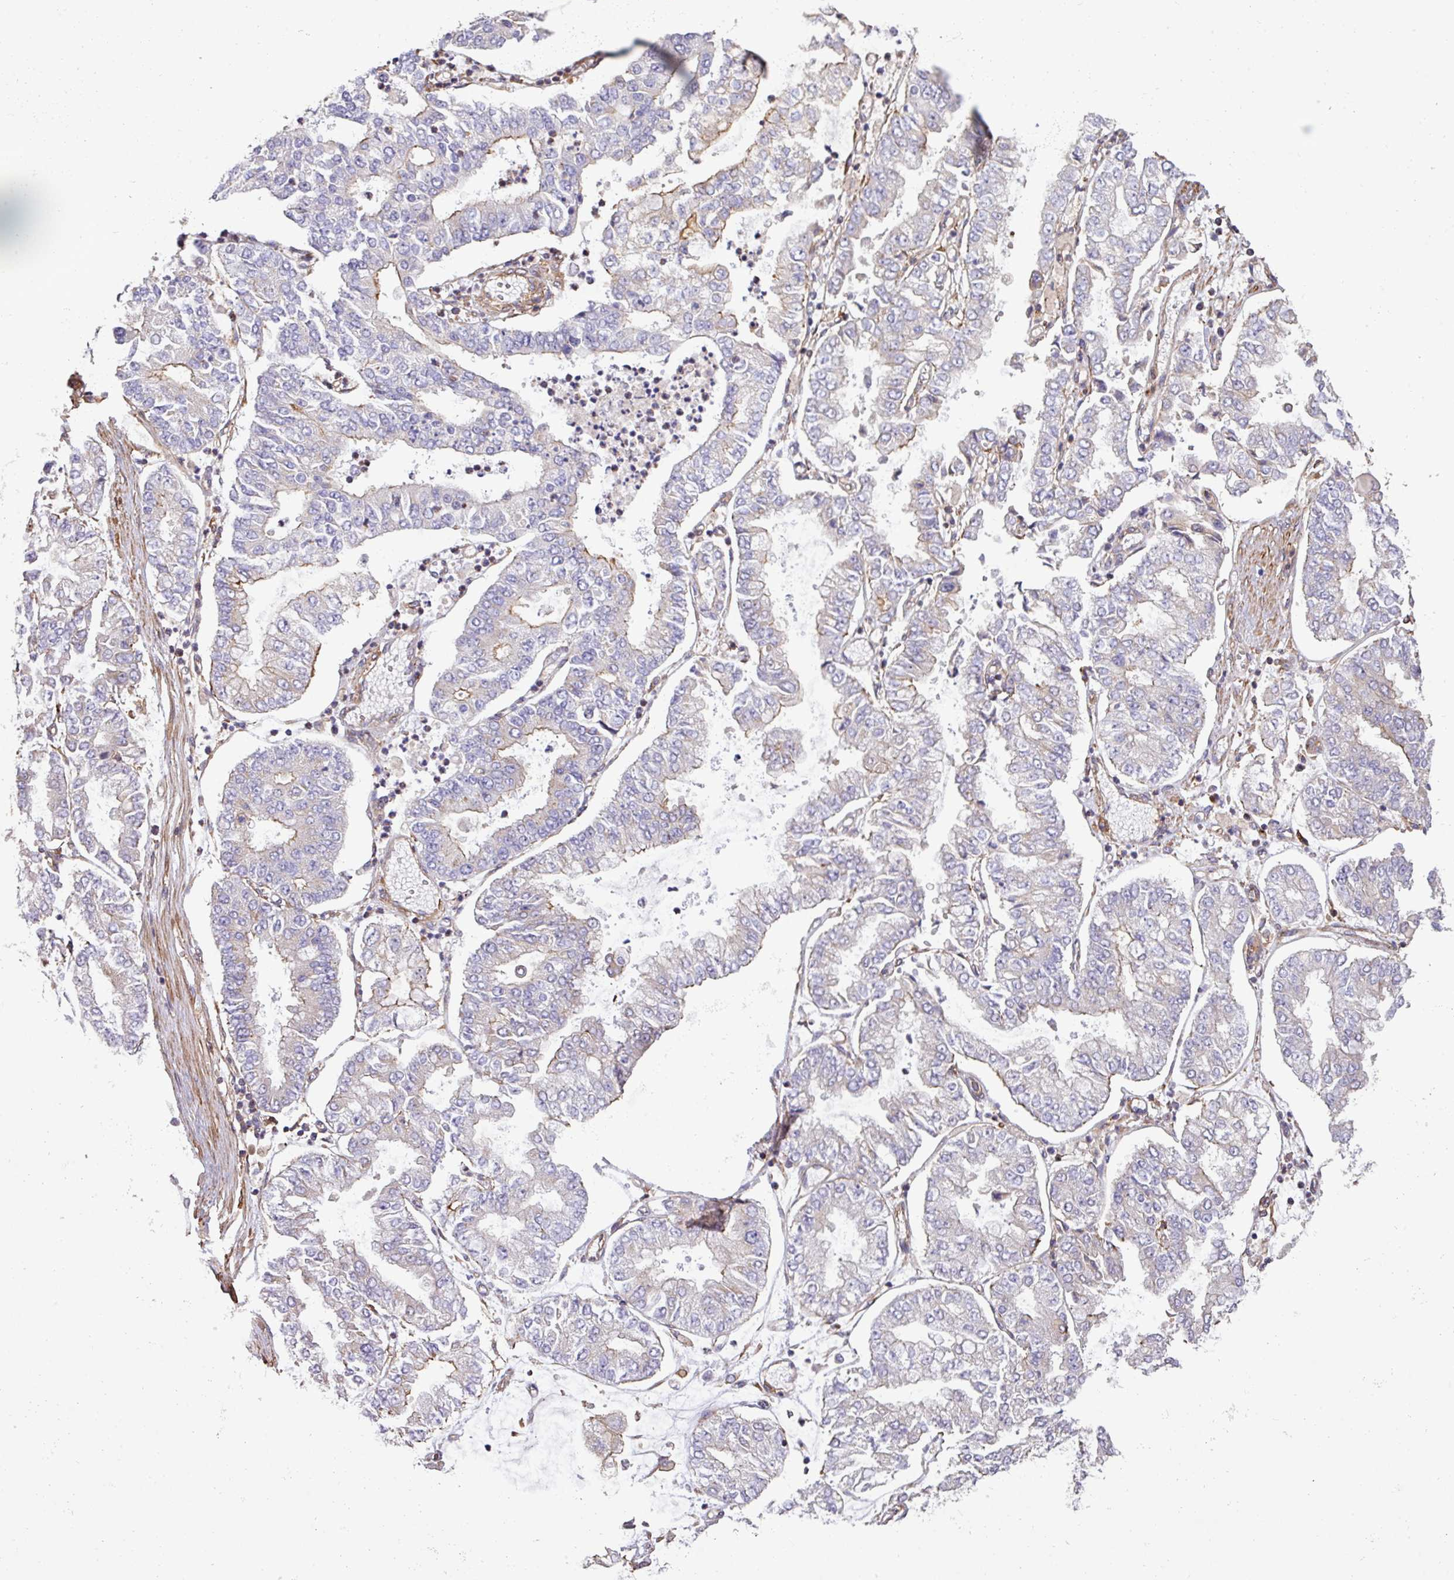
{"staining": {"intensity": "negative", "quantity": "none", "location": "none"}, "tissue": "stomach cancer", "cell_type": "Tumor cells", "image_type": "cancer", "snomed": [{"axis": "morphology", "description": "Adenocarcinoma, NOS"}, {"axis": "topography", "description": "Stomach"}], "caption": "Stomach adenocarcinoma was stained to show a protein in brown. There is no significant staining in tumor cells.", "gene": "LRRC41", "patient": {"sex": "male", "age": 76}}